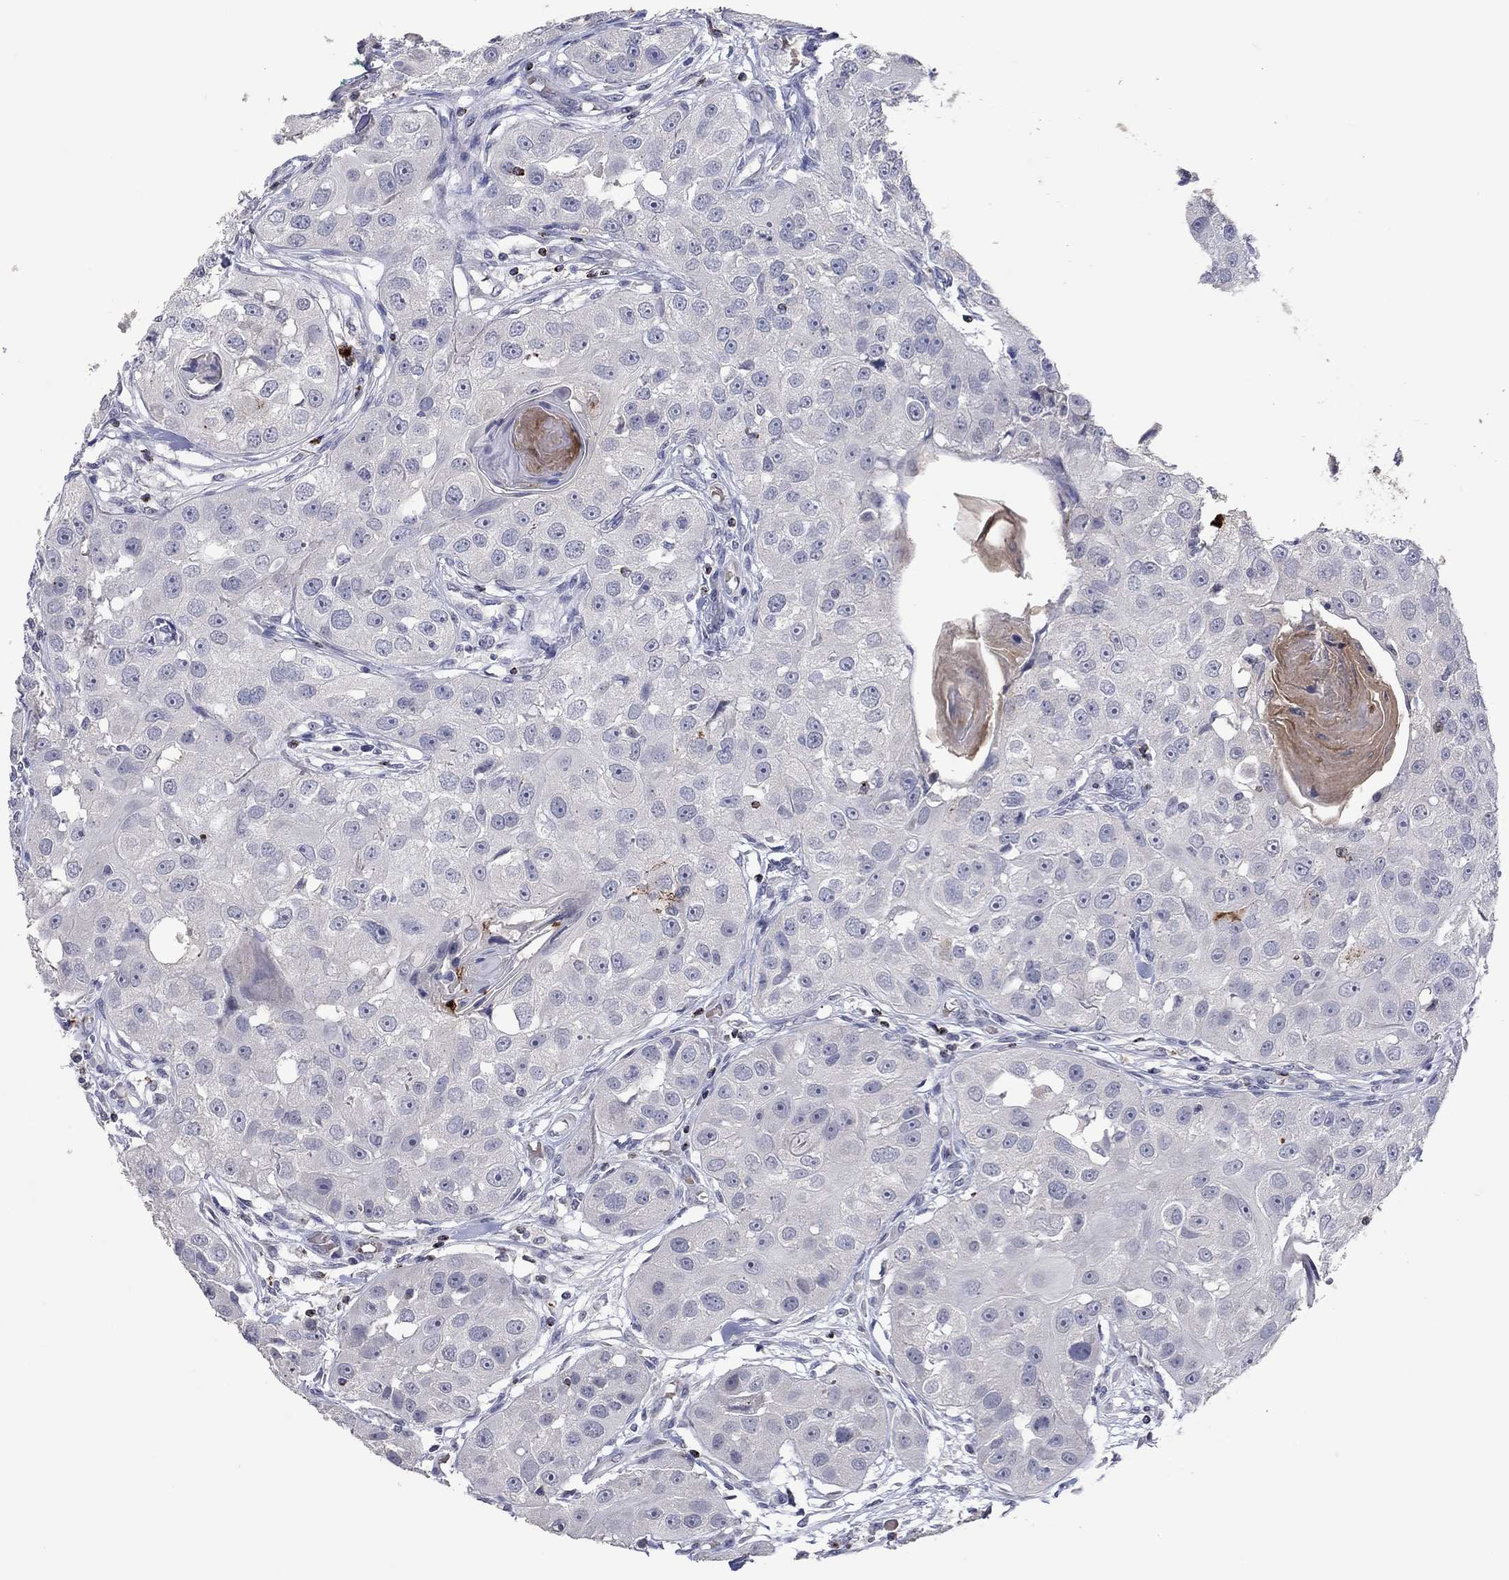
{"staining": {"intensity": "negative", "quantity": "none", "location": "none"}, "tissue": "head and neck cancer", "cell_type": "Tumor cells", "image_type": "cancer", "snomed": [{"axis": "morphology", "description": "Normal tissue, NOS"}, {"axis": "morphology", "description": "Squamous cell carcinoma, NOS"}, {"axis": "topography", "description": "Skeletal muscle"}, {"axis": "topography", "description": "Head-Neck"}], "caption": "Head and neck squamous cell carcinoma was stained to show a protein in brown. There is no significant expression in tumor cells. (DAB (3,3'-diaminobenzidine) immunohistochemistry with hematoxylin counter stain).", "gene": "CCL5", "patient": {"sex": "male", "age": 51}}